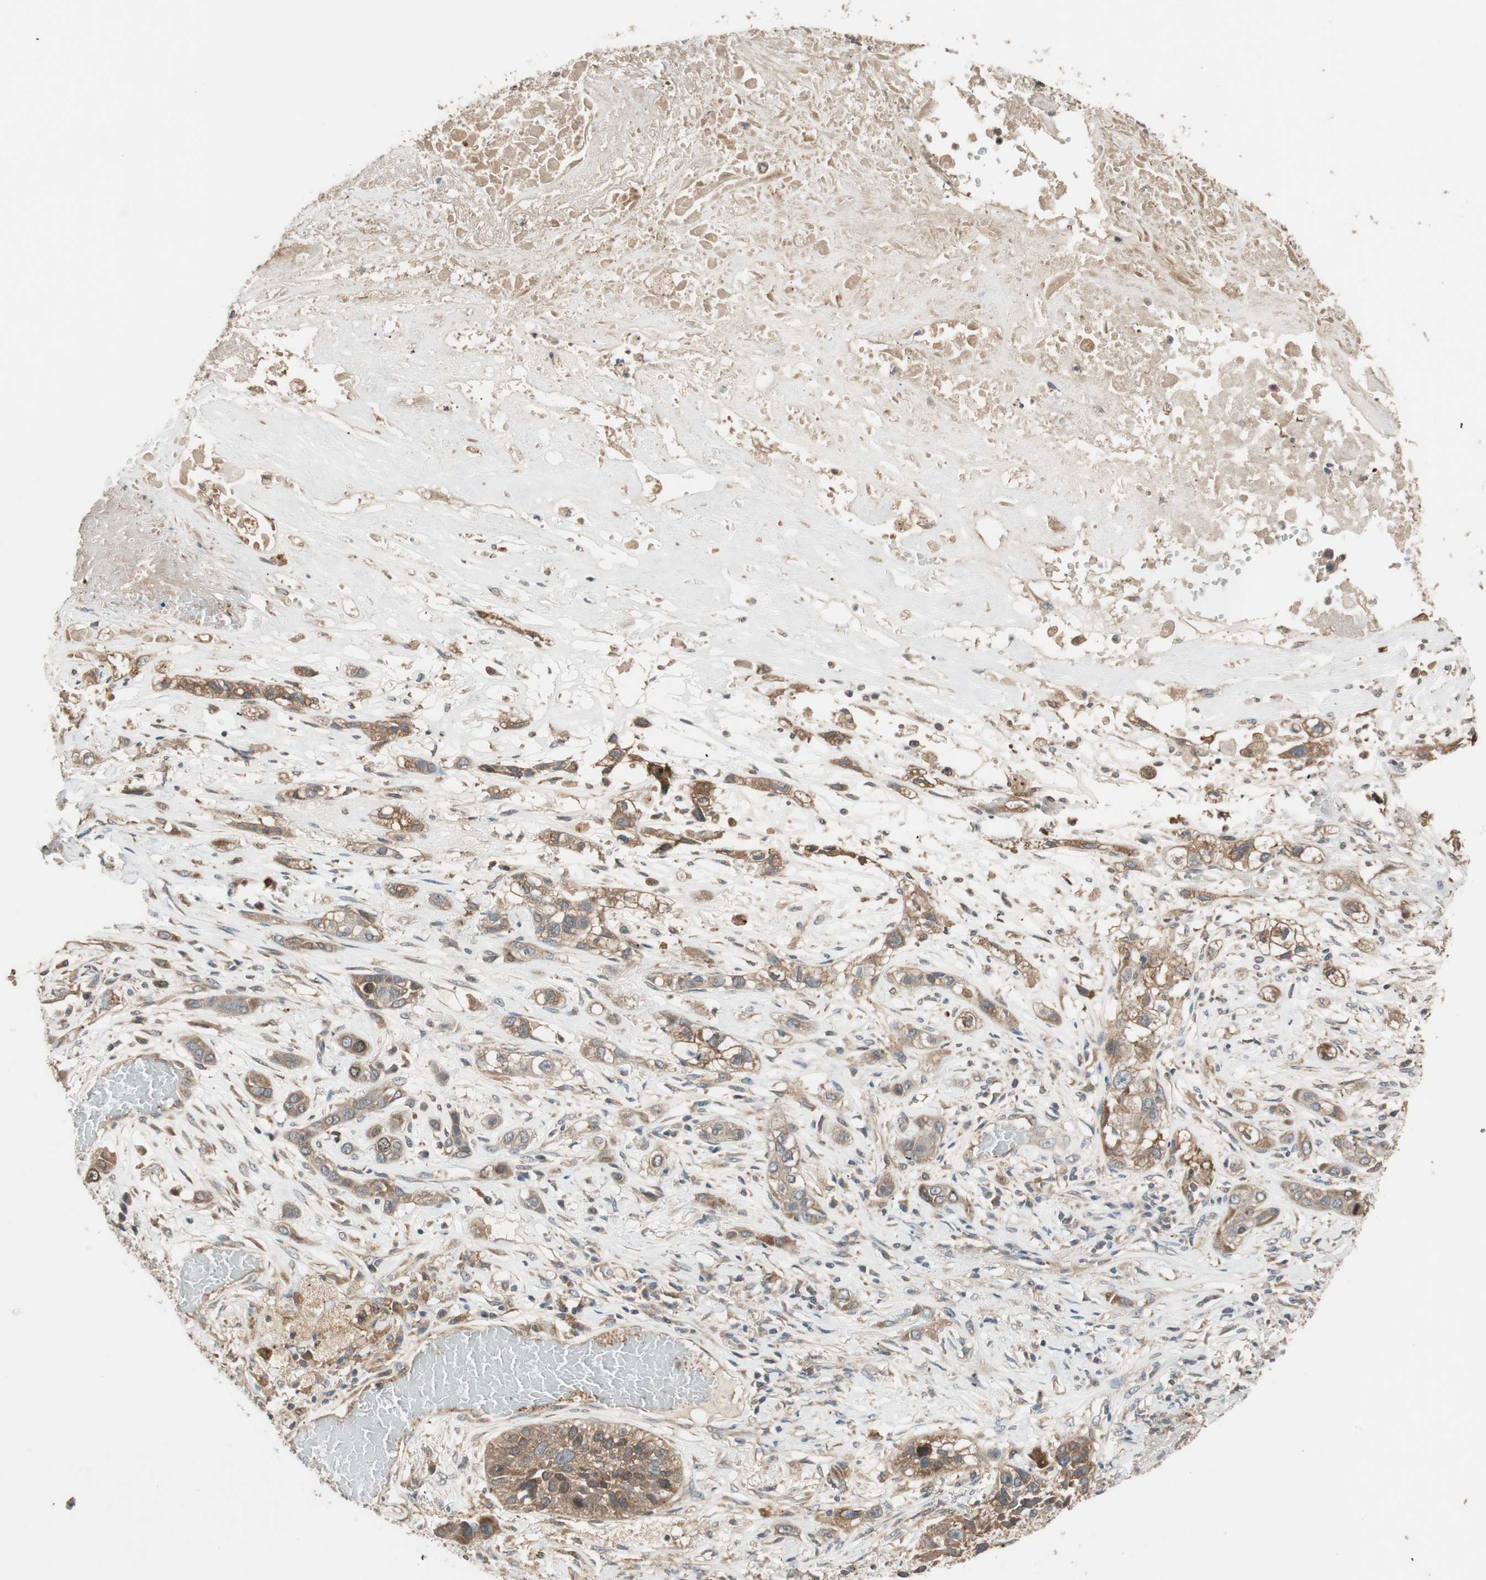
{"staining": {"intensity": "moderate", "quantity": ">75%", "location": "cytoplasmic/membranous"}, "tissue": "lung cancer", "cell_type": "Tumor cells", "image_type": "cancer", "snomed": [{"axis": "morphology", "description": "Squamous cell carcinoma, NOS"}, {"axis": "topography", "description": "Lung"}], "caption": "Human lung cancer stained with a brown dye displays moderate cytoplasmic/membranous positive positivity in about >75% of tumor cells.", "gene": "ATP6AP2", "patient": {"sex": "male", "age": 71}}